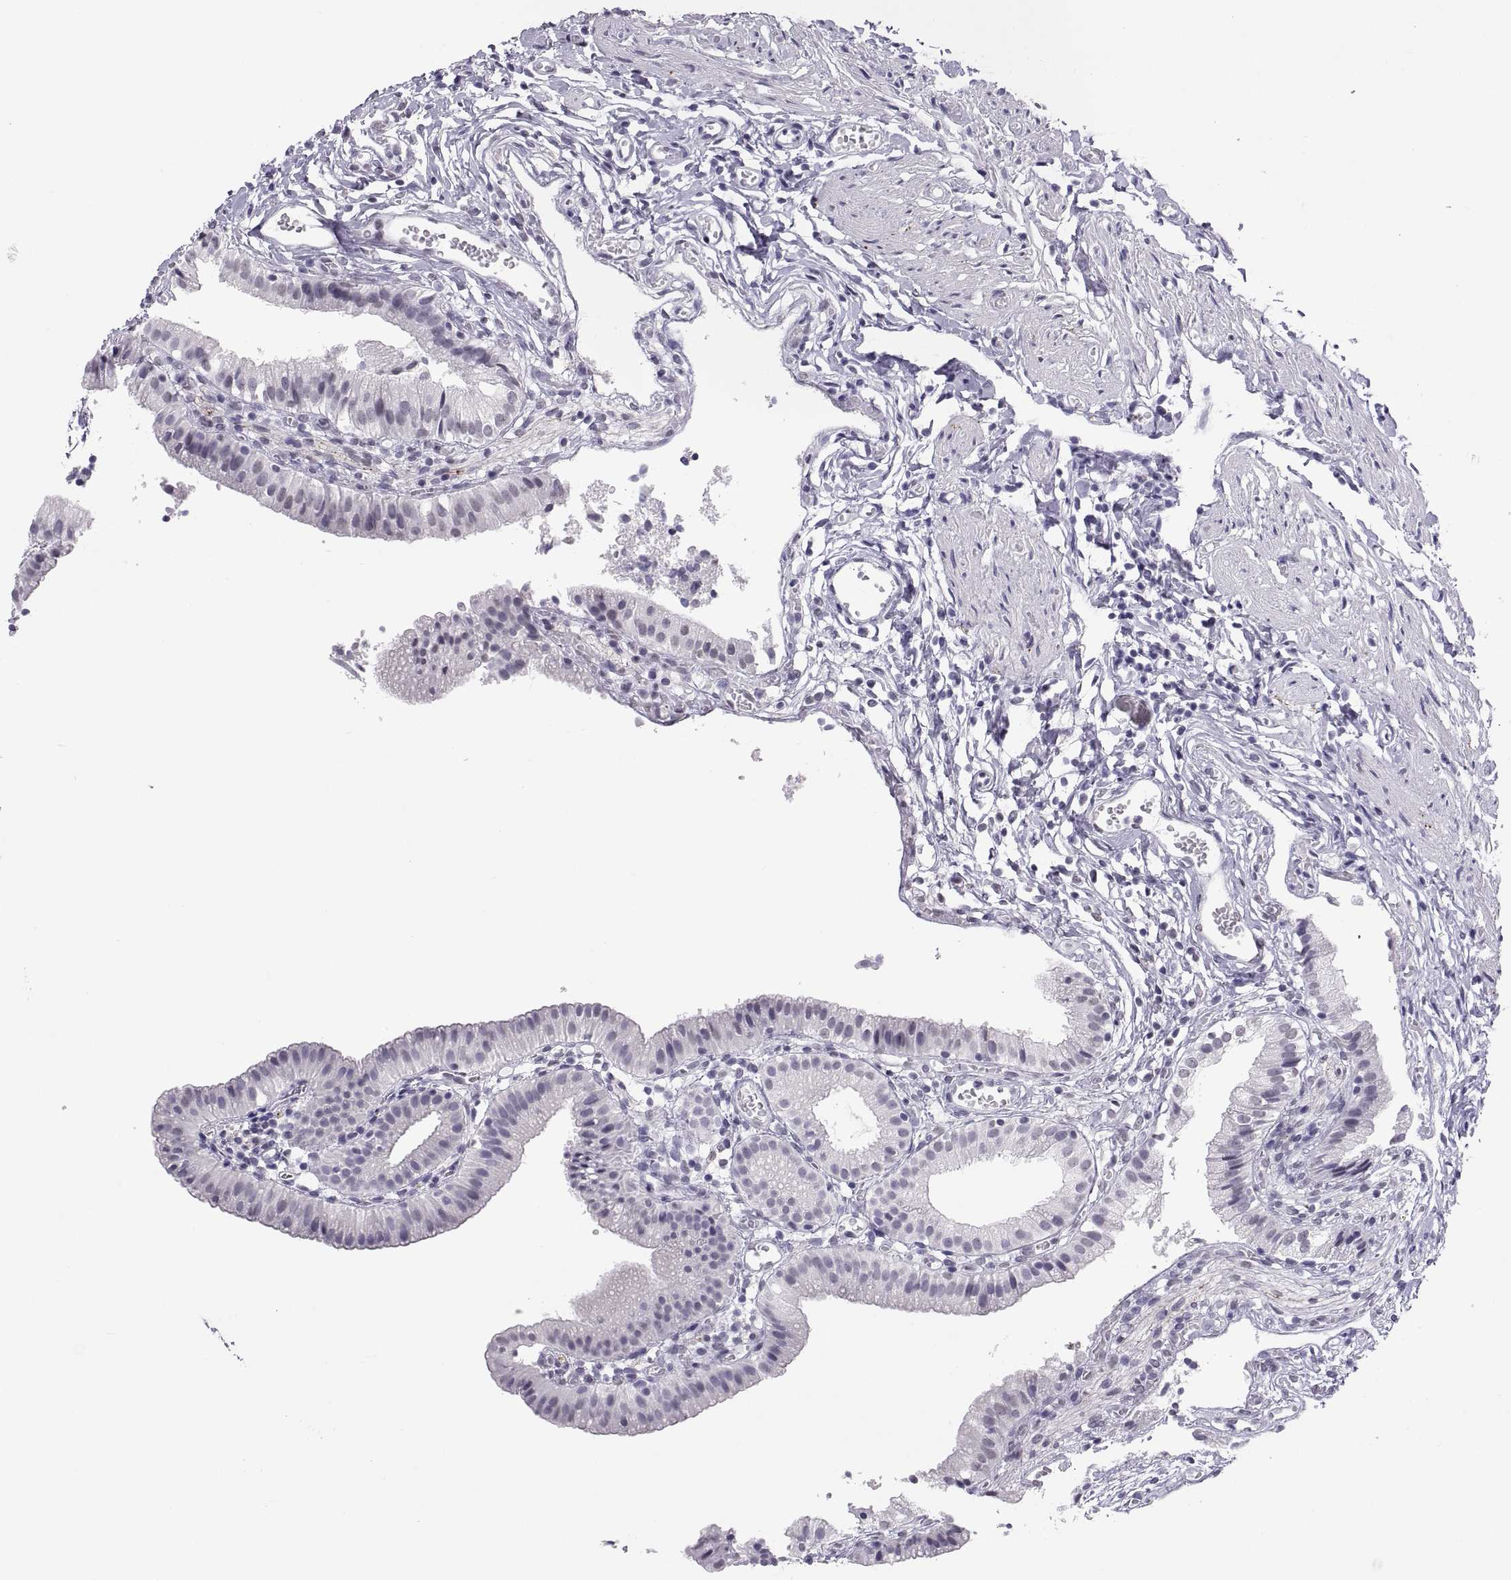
{"staining": {"intensity": "negative", "quantity": "none", "location": "none"}, "tissue": "gallbladder", "cell_type": "Glandular cells", "image_type": "normal", "snomed": [{"axis": "morphology", "description": "Normal tissue, NOS"}, {"axis": "topography", "description": "Gallbladder"}], "caption": "An immunohistochemistry (IHC) histopathology image of normal gallbladder is shown. There is no staining in glandular cells of gallbladder. (DAB immunohistochemistry with hematoxylin counter stain).", "gene": "CARTPT", "patient": {"sex": "female", "age": 47}}